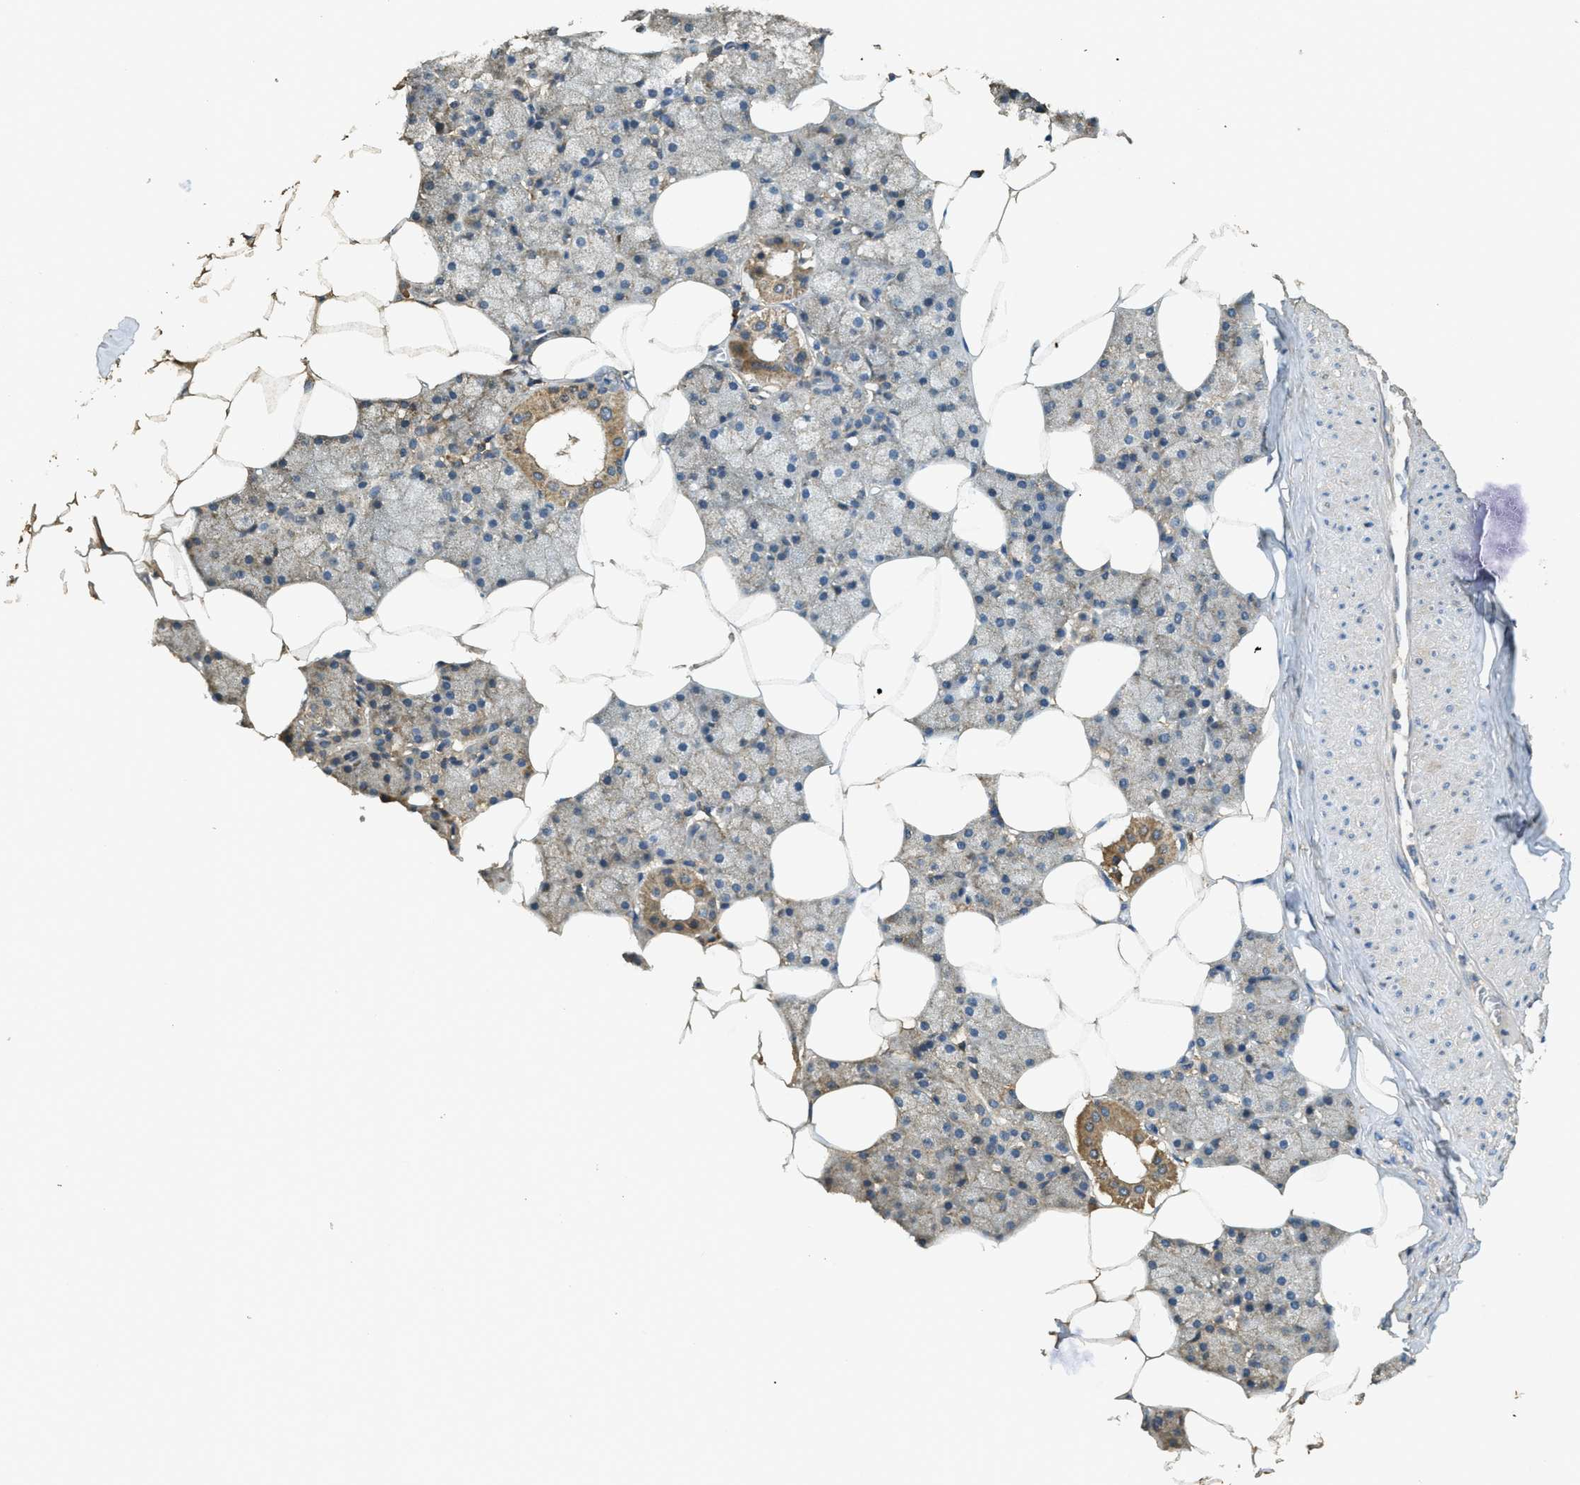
{"staining": {"intensity": "moderate", "quantity": ">75%", "location": "cytoplasmic/membranous"}, "tissue": "salivary gland", "cell_type": "Glandular cells", "image_type": "normal", "snomed": [{"axis": "morphology", "description": "Normal tissue, NOS"}, {"axis": "topography", "description": "Salivary gland"}], "caption": "Salivary gland was stained to show a protein in brown. There is medium levels of moderate cytoplasmic/membranous expression in approximately >75% of glandular cells. The staining is performed using DAB brown chromogen to label protein expression. The nuclei are counter-stained blue using hematoxylin.", "gene": "CD276", "patient": {"sex": "male", "age": 62}}